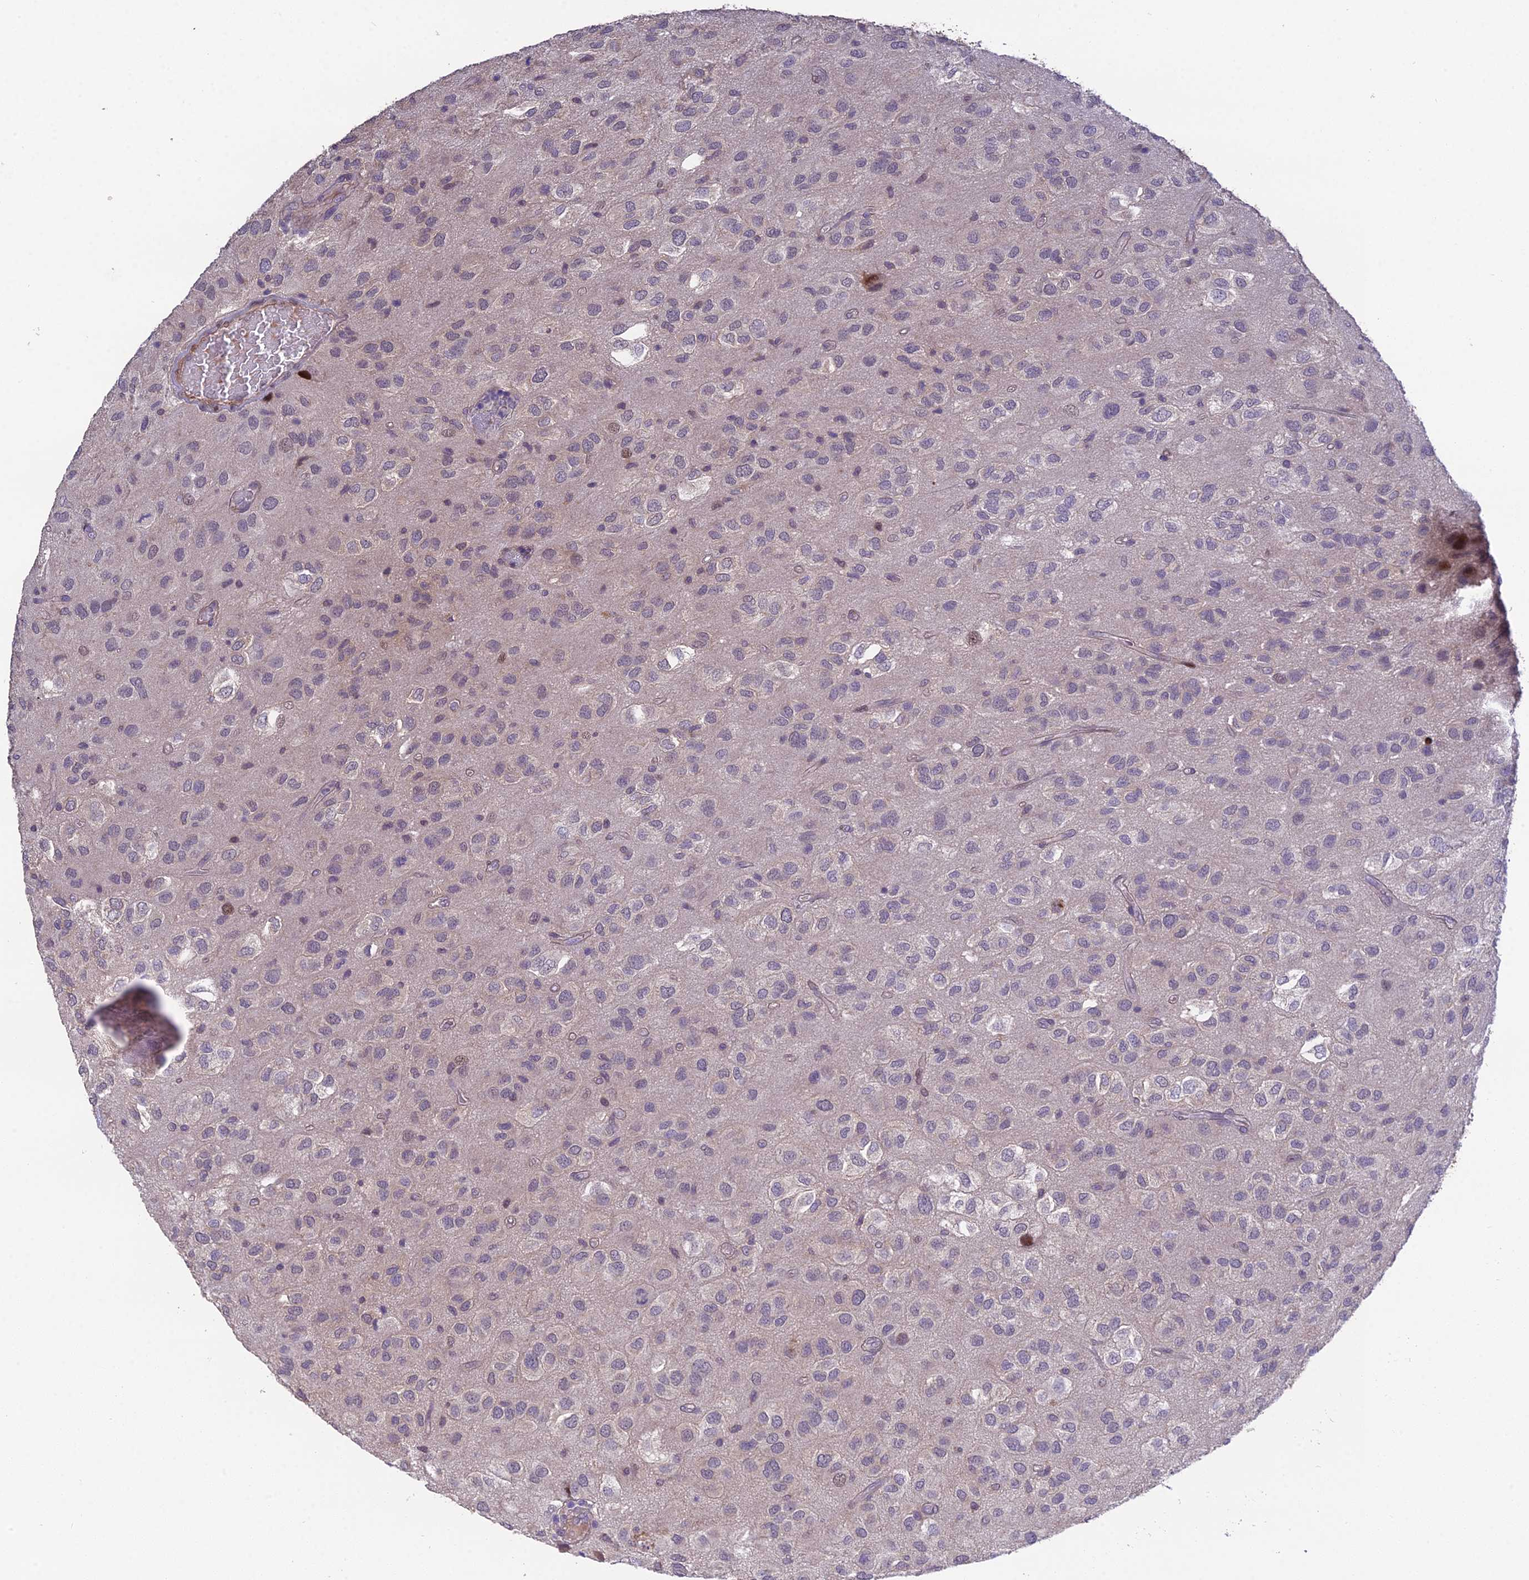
{"staining": {"intensity": "negative", "quantity": "none", "location": "none"}, "tissue": "glioma", "cell_type": "Tumor cells", "image_type": "cancer", "snomed": [{"axis": "morphology", "description": "Glioma, malignant, Low grade"}, {"axis": "topography", "description": "Brain"}], "caption": "Tumor cells show no significant protein staining in low-grade glioma (malignant).", "gene": "PUS10", "patient": {"sex": "male", "age": 66}}